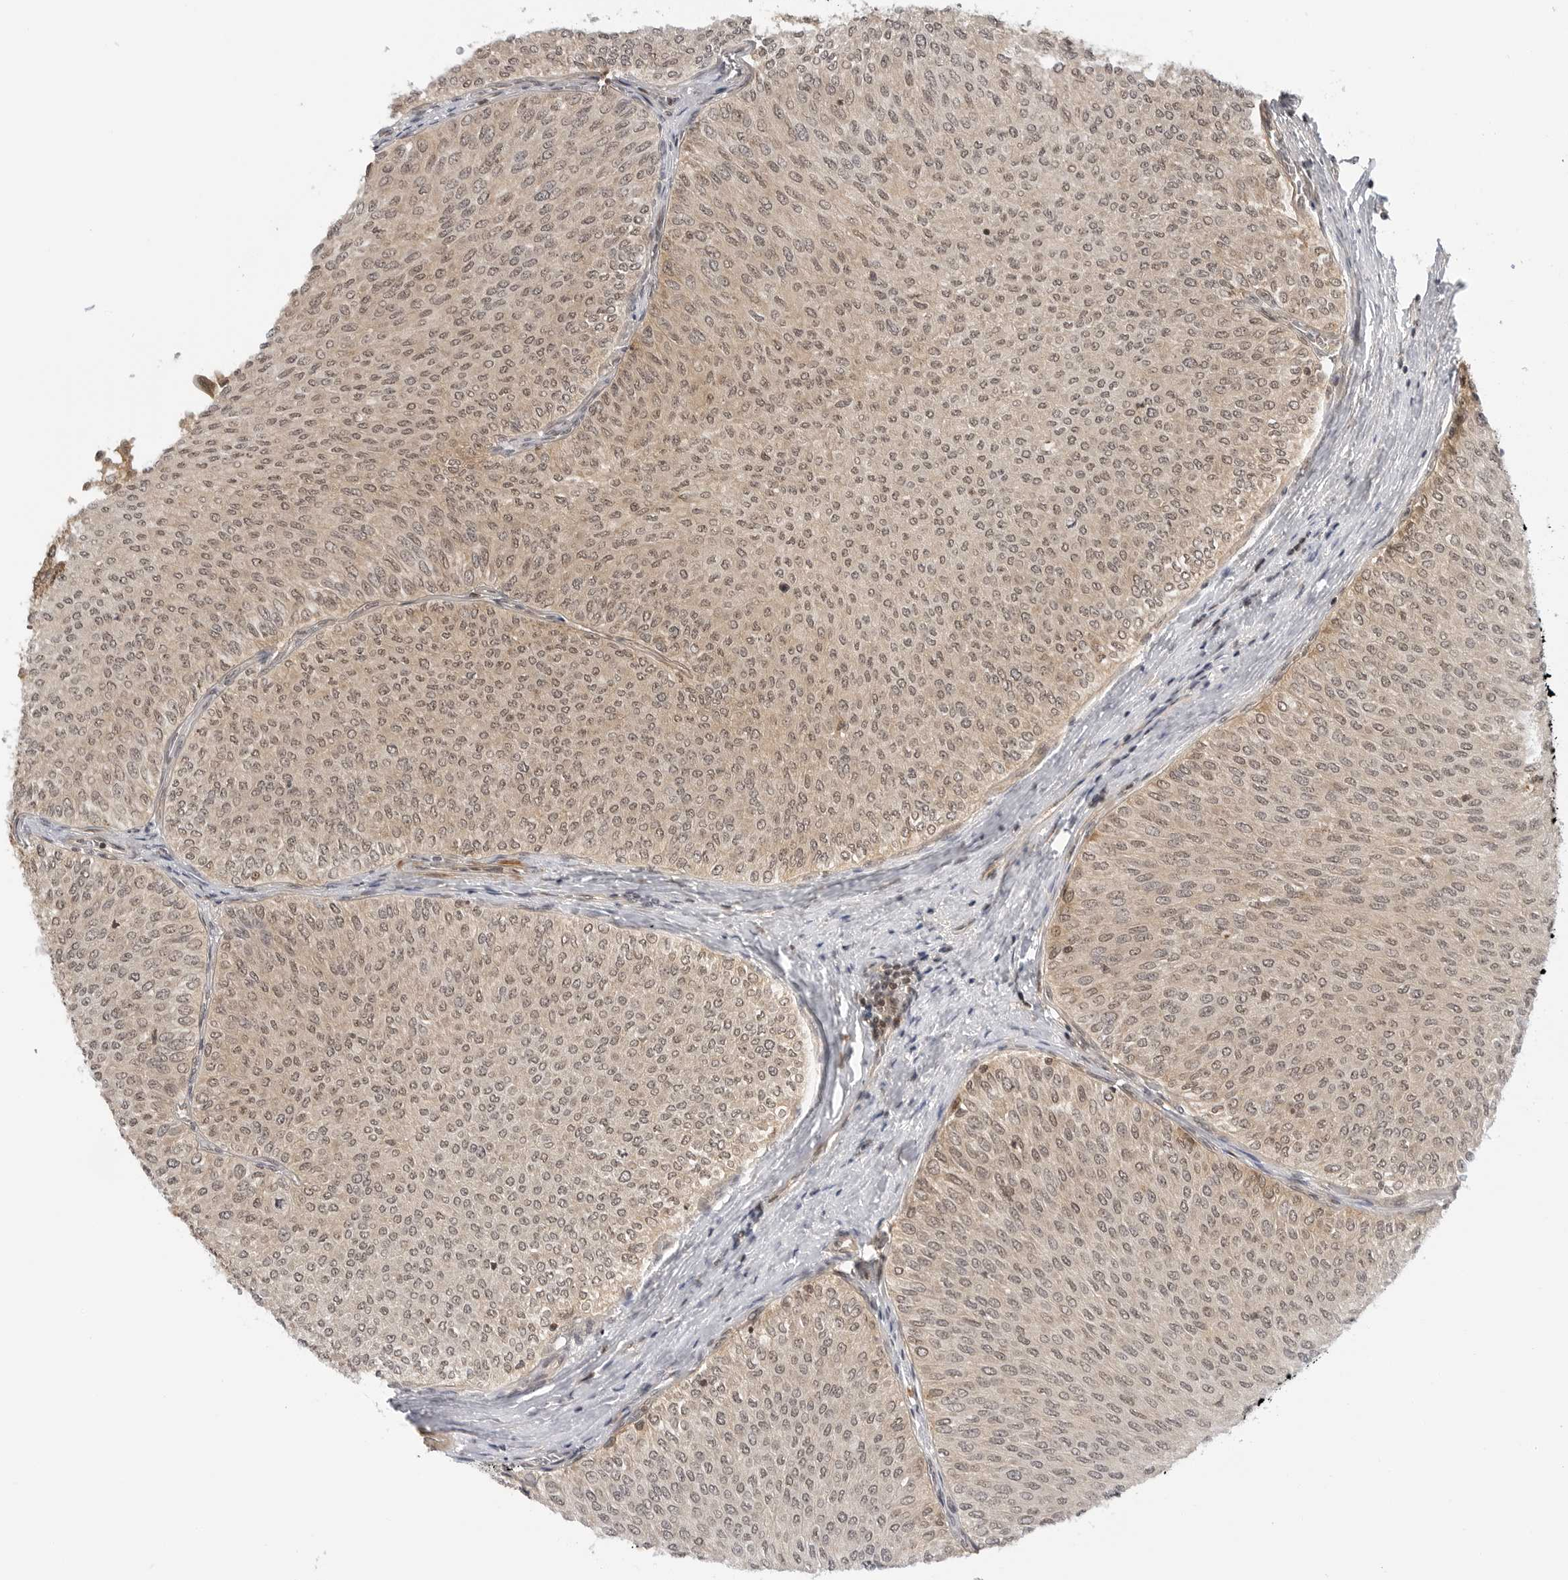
{"staining": {"intensity": "weak", "quantity": ">75%", "location": "cytoplasmic/membranous,nuclear"}, "tissue": "urothelial cancer", "cell_type": "Tumor cells", "image_type": "cancer", "snomed": [{"axis": "morphology", "description": "Urothelial carcinoma, Low grade"}, {"axis": "topography", "description": "Urinary bladder"}], "caption": "Immunohistochemical staining of urothelial cancer demonstrates weak cytoplasmic/membranous and nuclear protein expression in approximately >75% of tumor cells.", "gene": "MAP2K5", "patient": {"sex": "male", "age": 78}}